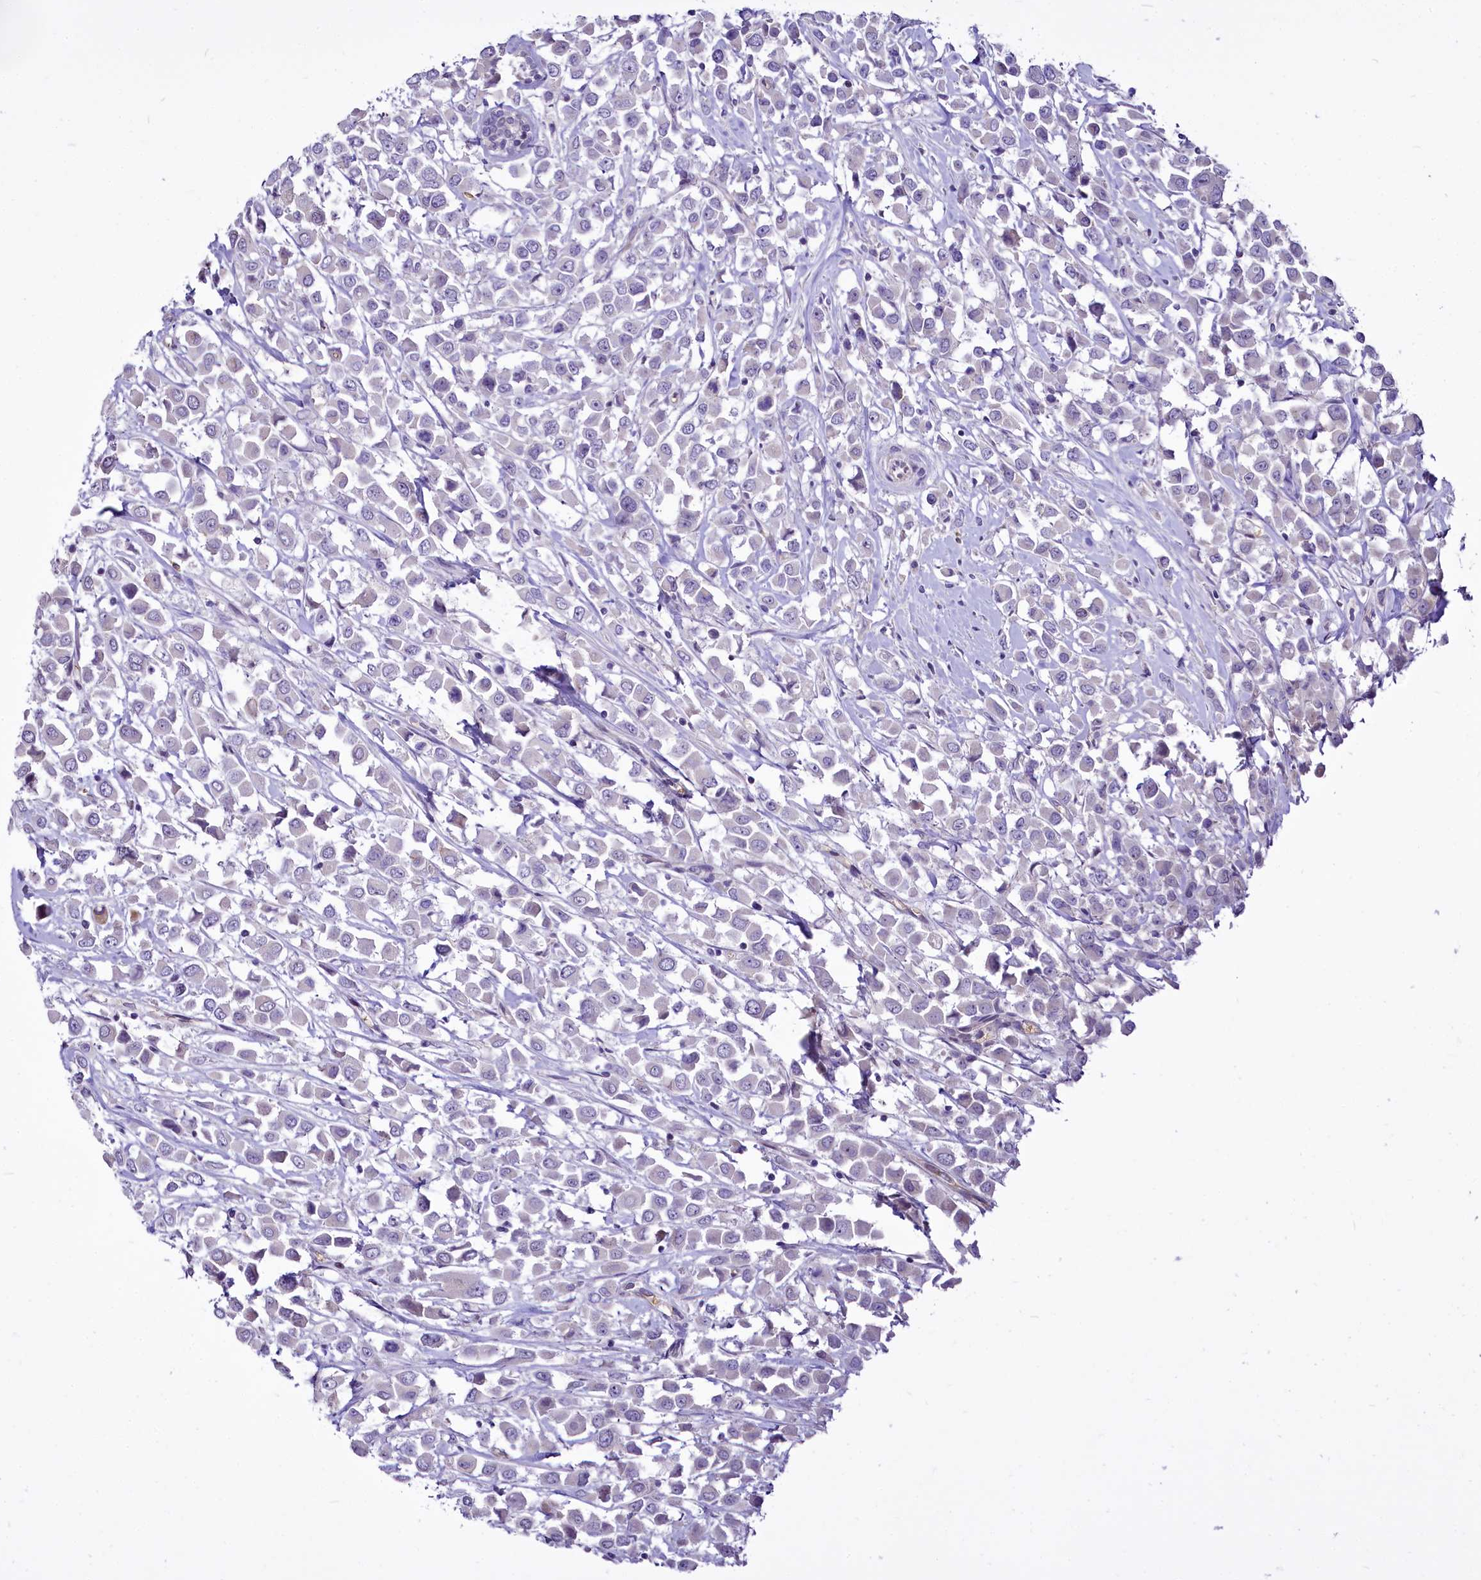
{"staining": {"intensity": "negative", "quantity": "none", "location": "none"}, "tissue": "breast cancer", "cell_type": "Tumor cells", "image_type": "cancer", "snomed": [{"axis": "morphology", "description": "Duct carcinoma"}, {"axis": "topography", "description": "Breast"}], "caption": "Immunohistochemistry image of neoplastic tissue: breast cancer stained with DAB (3,3'-diaminobenzidine) reveals no significant protein expression in tumor cells.", "gene": "BANK1", "patient": {"sex": "female", "age": 61}}